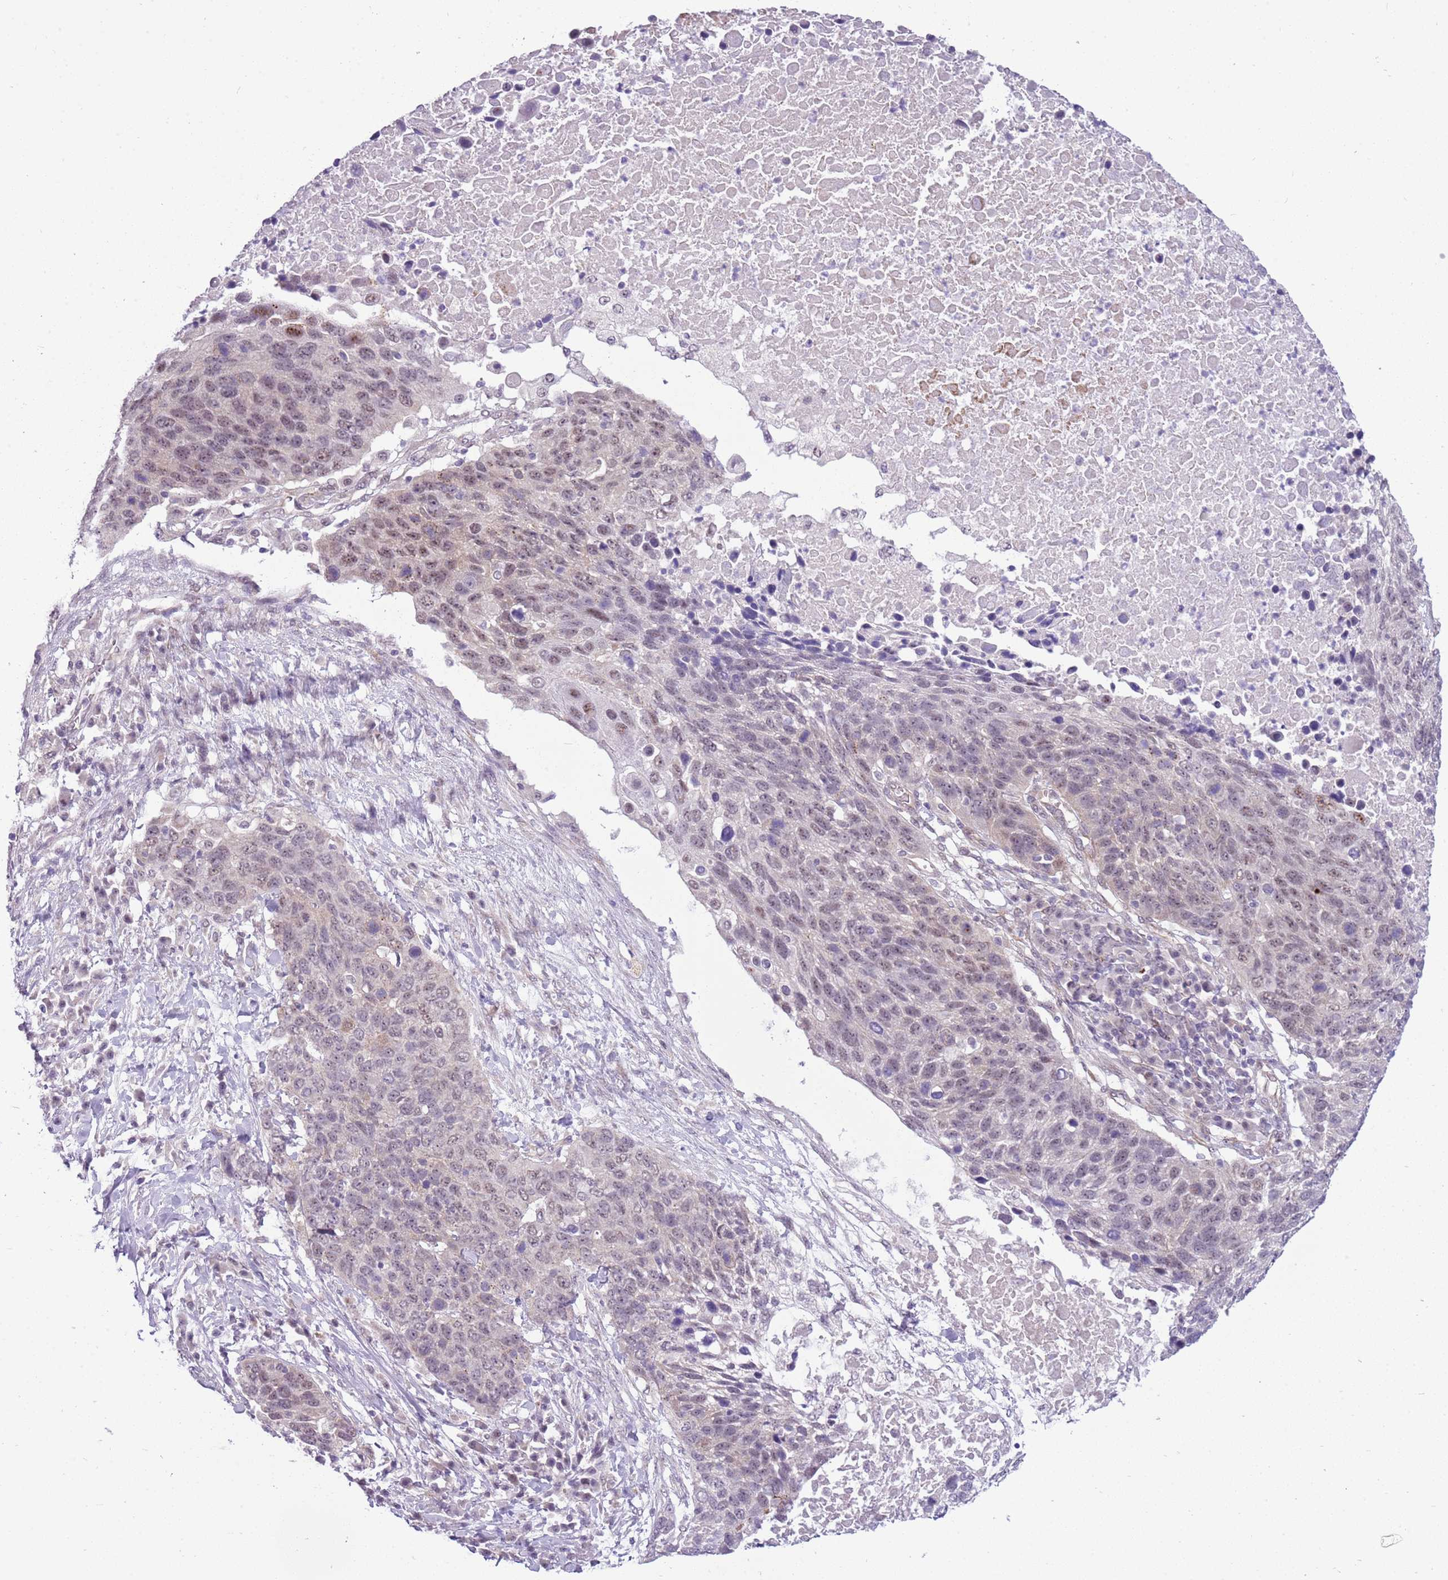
{"staining": {"intensity": "weak", "quantity": "25%-75%", "location": "nuclear"}, "tissue": "lung cancer", "cell_type": "Tumor cells", "image_type": "cancer", "snomed": [{"axis": "morphology", "description": "Normal tissue, NOS"}, {"axis": "morphology", "description": "Squamous cell carcinoma, NOS"}, {"axis": "topography", "description": "Lymph node"}, {"axis": "topography", "description": "Lung"}], "caption": "Lung squamous cell carcinoma was stained to show a protein in brown. There is low levels of weak nuclear positivity in approximately 25%-75% of tumor cells.", "gene": "FAM120C", "patient": {"sex": "male", "age": 66}}